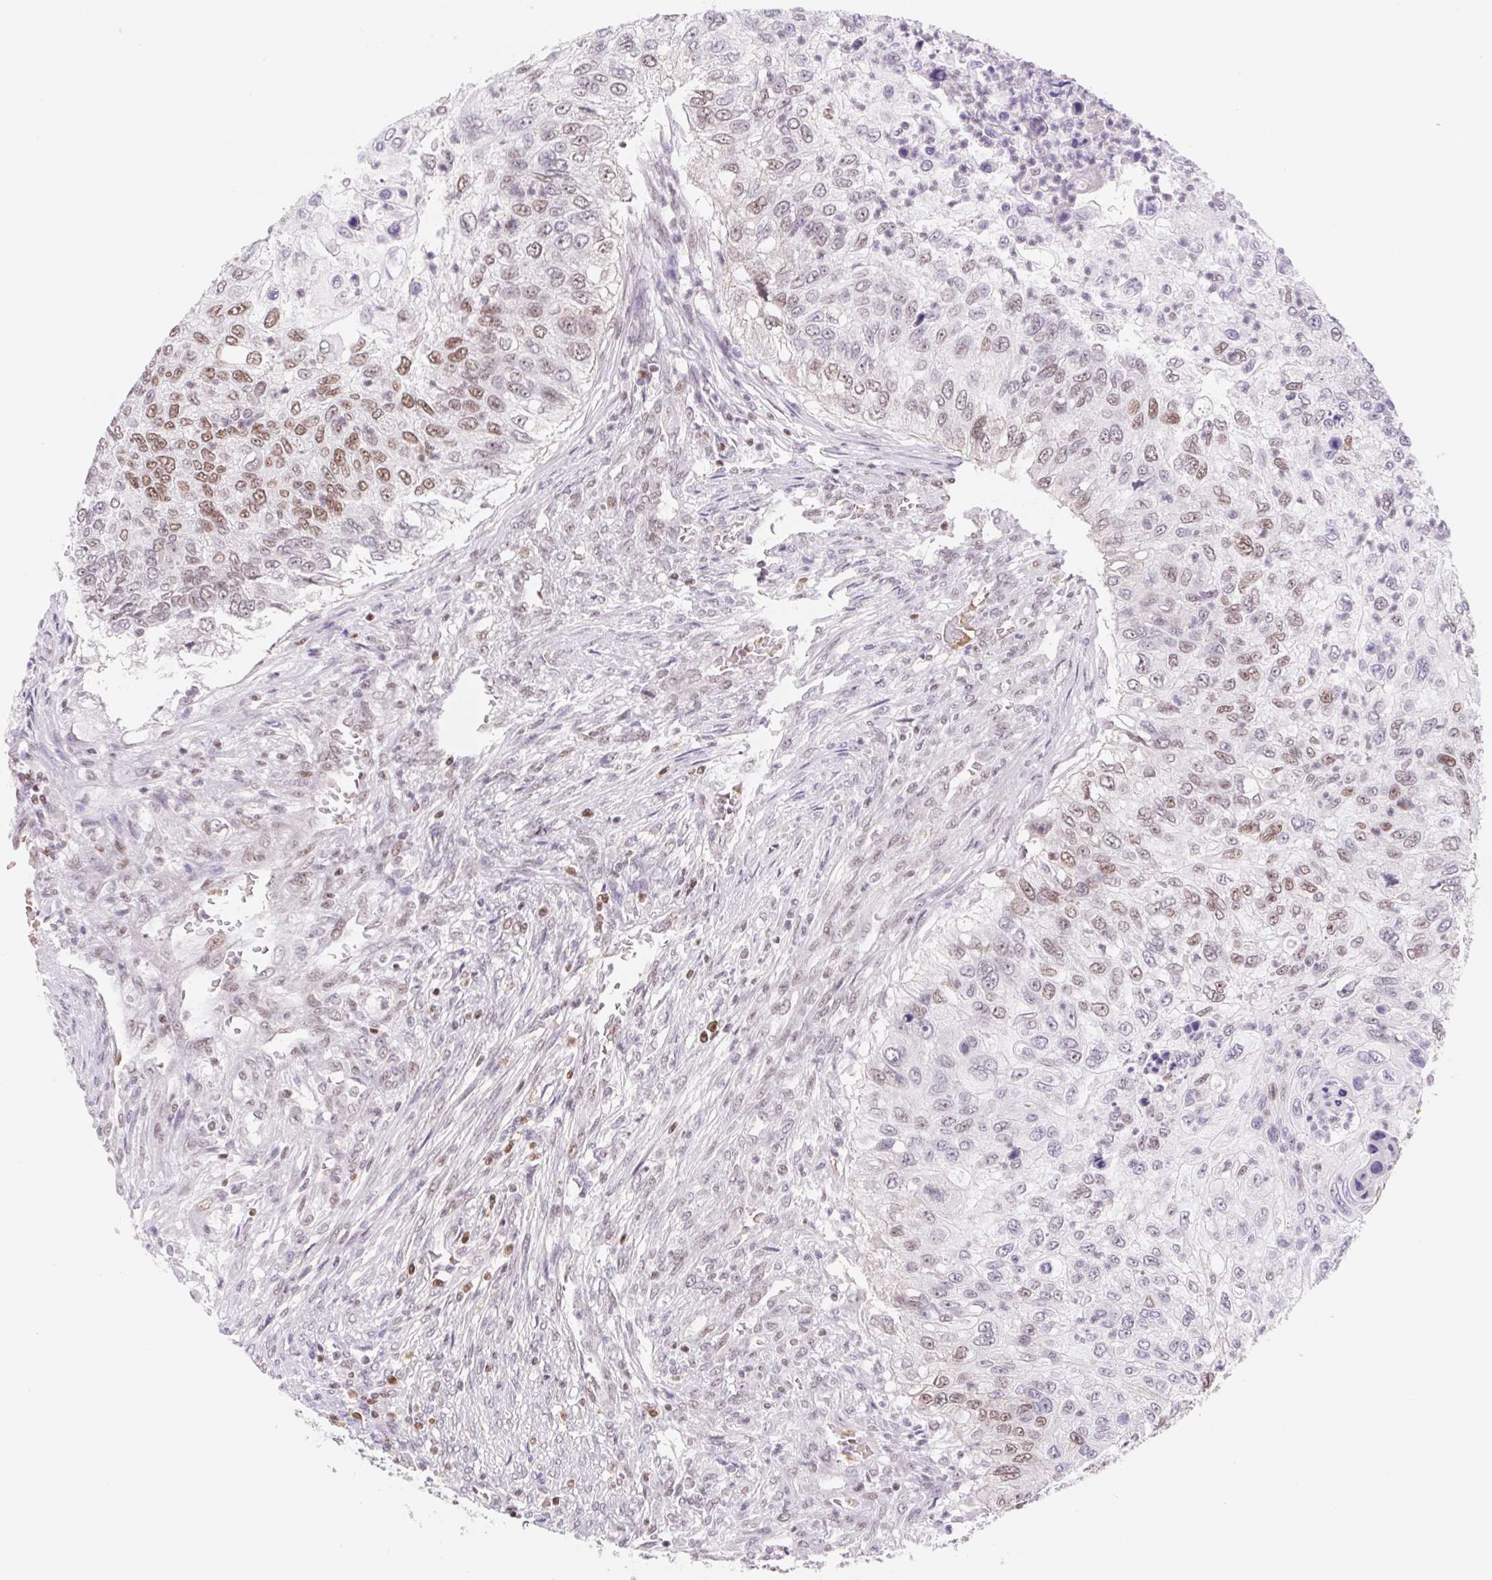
{"staining": {"intensity": "moderate", "quantity": "25%-75%", "location": "nuclear"}, "tissue": "urothelial cancer", "cell_type": "Tumor cells", "image_type": "cancer", "snomed": [{"axis": "morphology", "description": "Urothelial carcinoma, High grade"}, {"axis": "topography", "description": "Urinary bladder"}], "caption": "Urothelial cancer stained with DAB (3,3'-diaminobenzidine) immunohistochemistry demonstrates medium levels of moderate nuclear positivity in approximately 25%-75% of tumor cells. (DAB IHC with brightfield microscopy, high magnification).", "gene": "TRERF1", "patient": {"sex": "female", "age": 60}}